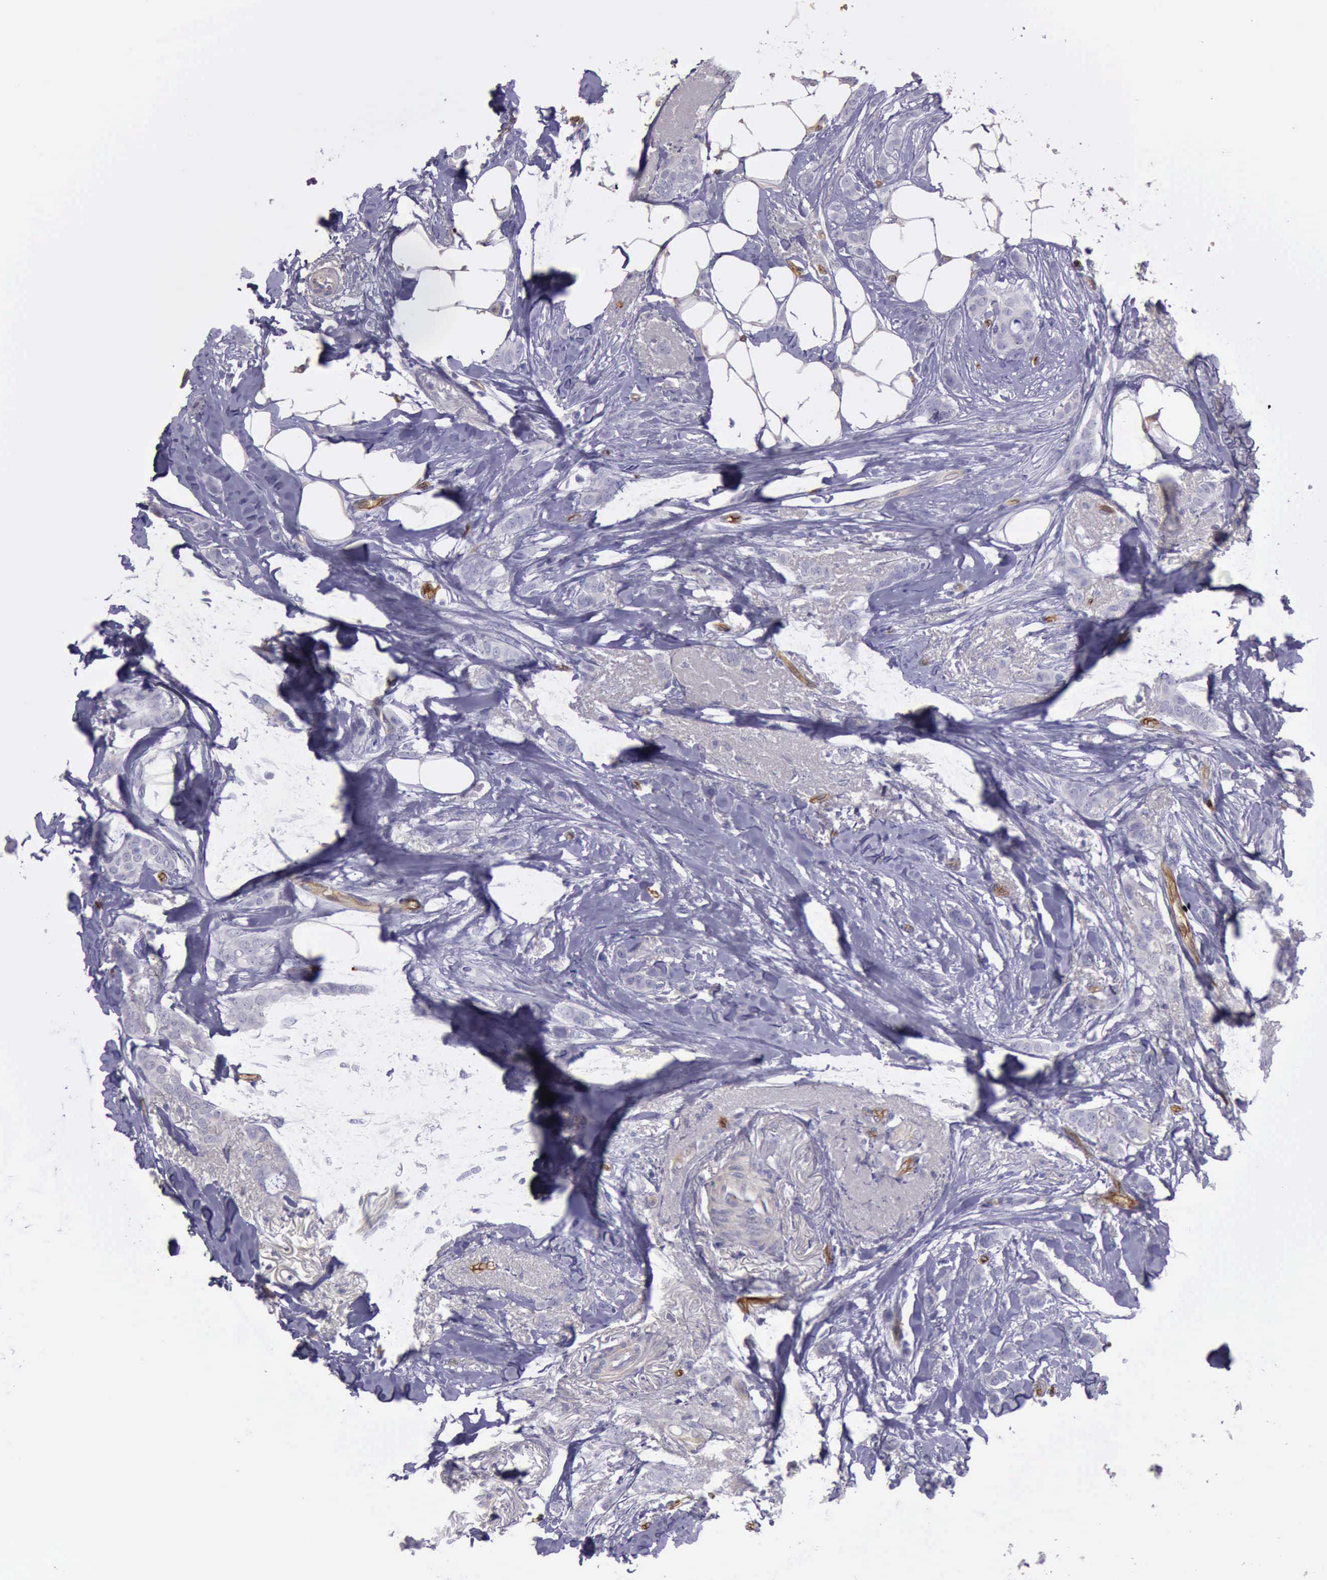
{"staining": {"intensity": "negative", "quantity": "none", "location": "none"}, "tissue": "breast cancer", "cell_type": "Tumor cells", "image_type": "cancer", "snomed": [{"axis": "morphology", "description": "Lobular carcinoma"}, {"axis": "topography", "description": "Breast"}], "caption": "An immunohistochemistry (IHC) micrograph of breast cancer (lobular carcinoma) is shown. There is no staining in tumor cells of breast cancer (lobular carcinoma).", "gene": "TCEANC", "patient": {"sex": "female", "age": 55}}